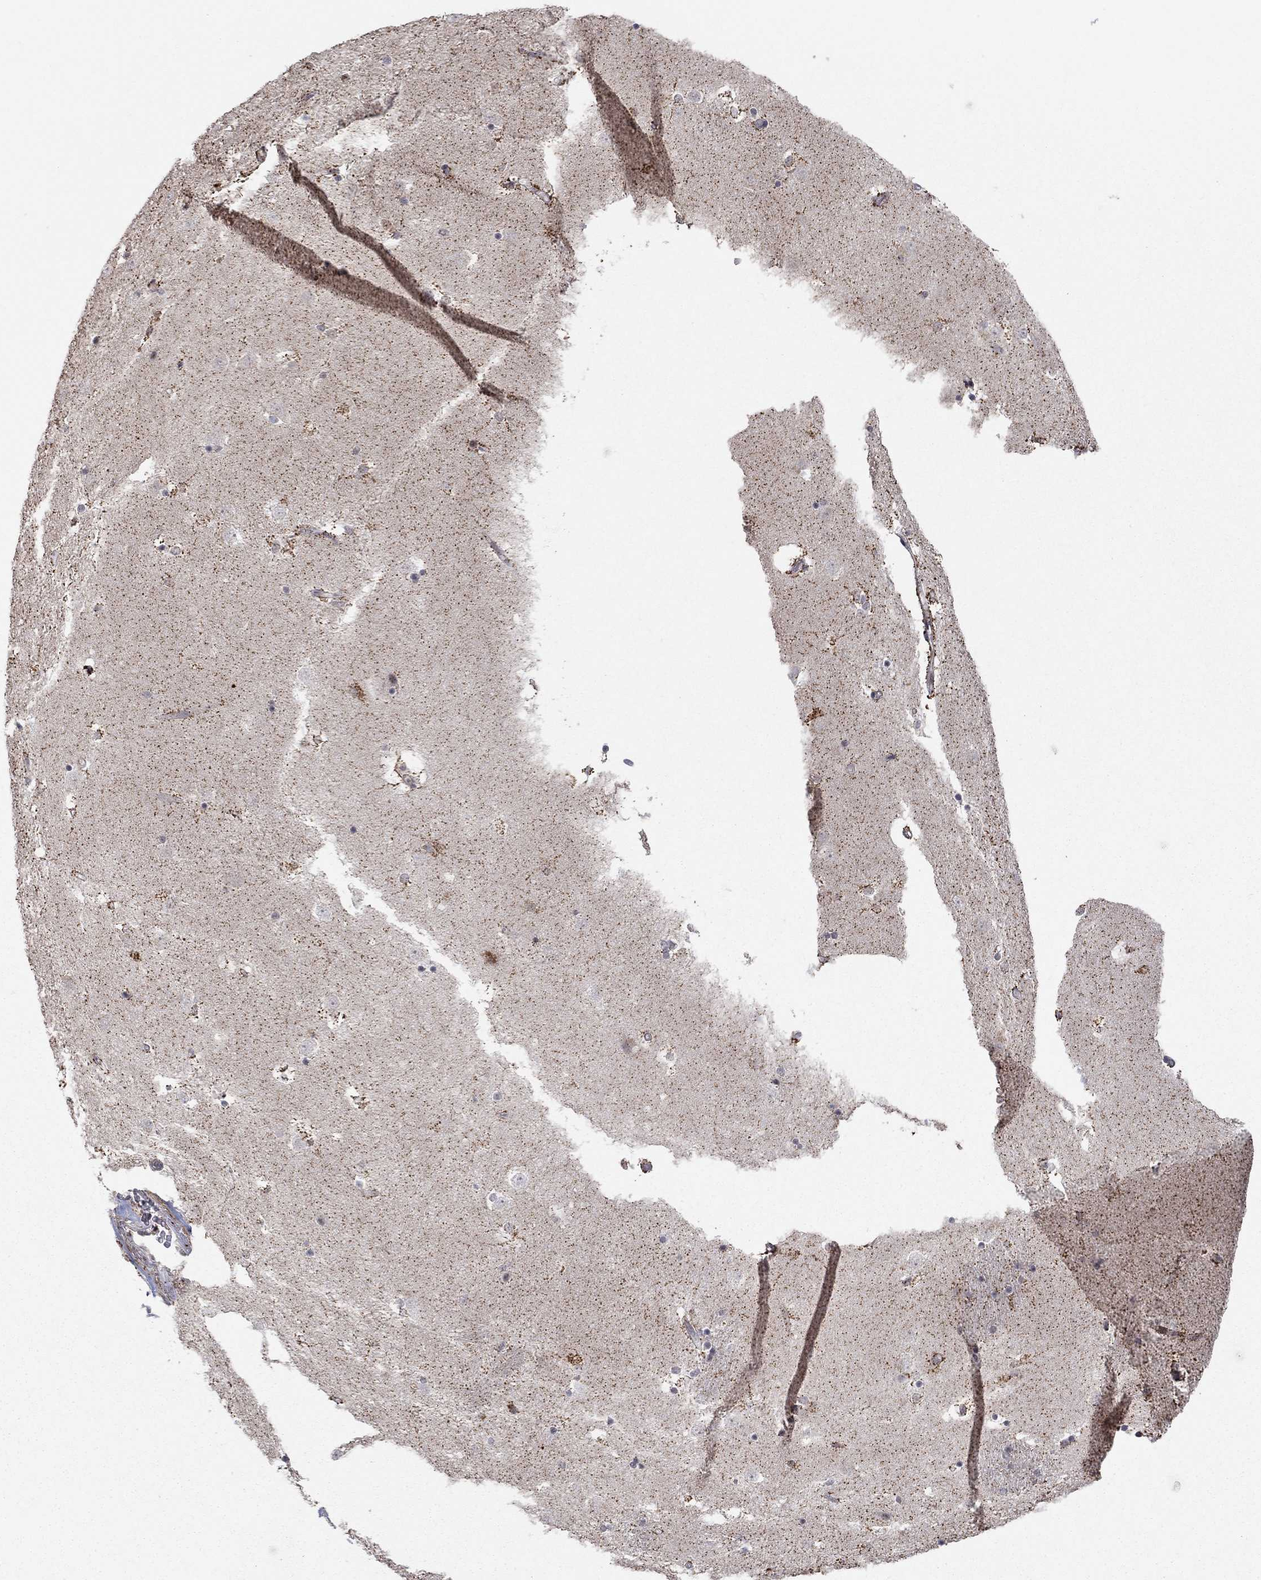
{"staining": {"intensity": "strong", "quantity": "25%-75%", "location": "cytoplasmic/membranous"}, "tissue": "caudate", "cell_type": "Glial cells", "image_type": "normal", "snomed": [{"axis": "morphology", "description": "Normal tissue, NOS"}, {"axis": "topography", "description": "Lateral ventricle wall"}], "caption": "Immunohistochemical staining of benign human caudate demonstrates high levels of strong cytoplasmic/membranous expression in approximately 25%-75% of glial cells.", "gene": "ZNF395", "patient": {"sex": "male", "age": 51}}